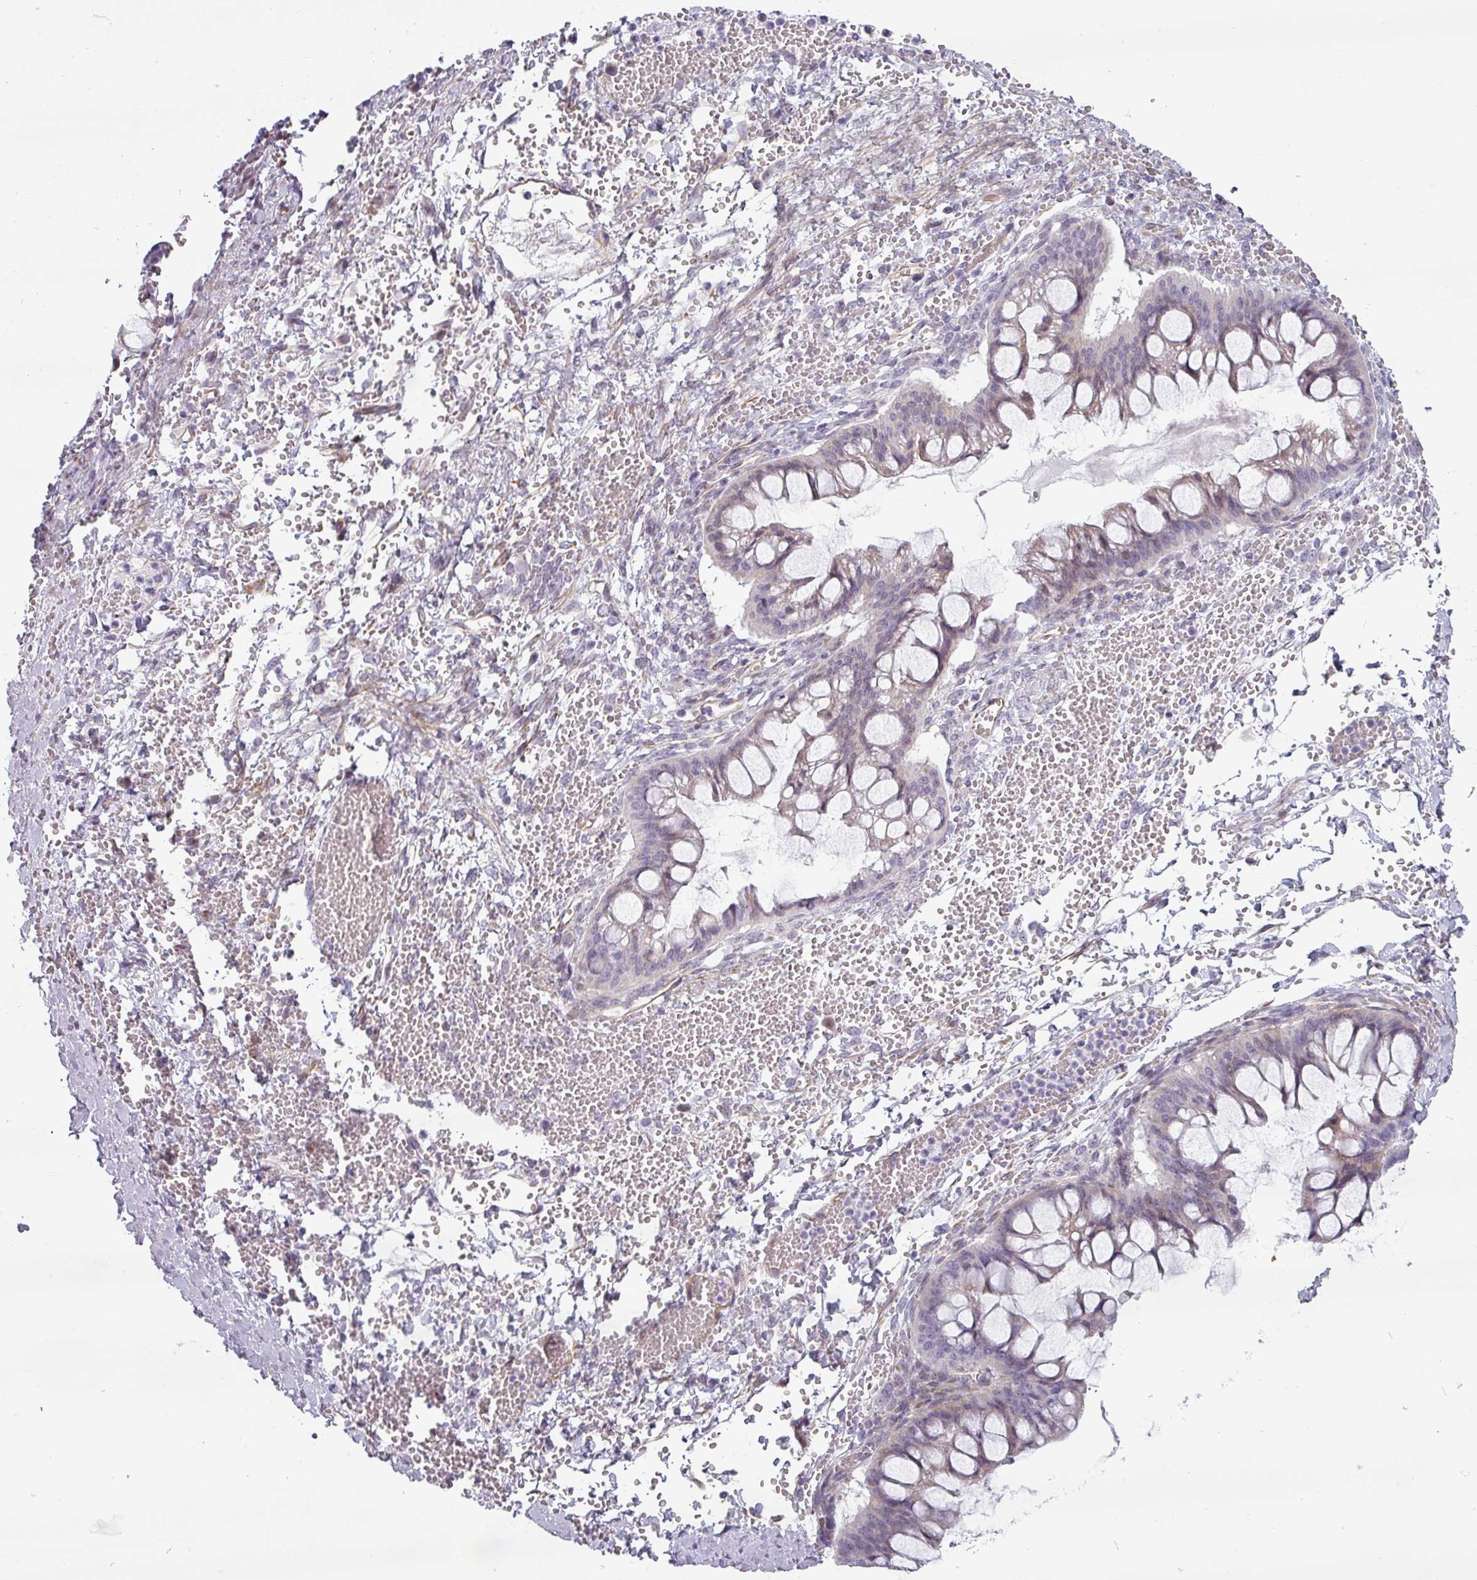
{"staining": {"intensity": "negative", "quantity": "none", "location": "none"}, "tissue": "ovarian cancer", "cell_type": "Tumor cells", "image_type": "cancer", "snomed": [{"axis": "morphology", "description": "Cystadenocarcinoma, mucinous, NOS"}, {"axis": "topography", "description": "Ovary"}], "caption": "Tumor cells are negative for brown protein staining in ovarian mucinous cystadenocarcinoma. (DAB (3,3'-diaminobenzidine) immunohistochemistry, high magnification).", "gene": "CHRDL1", "patient": {"sex": "female", "age": 73}}